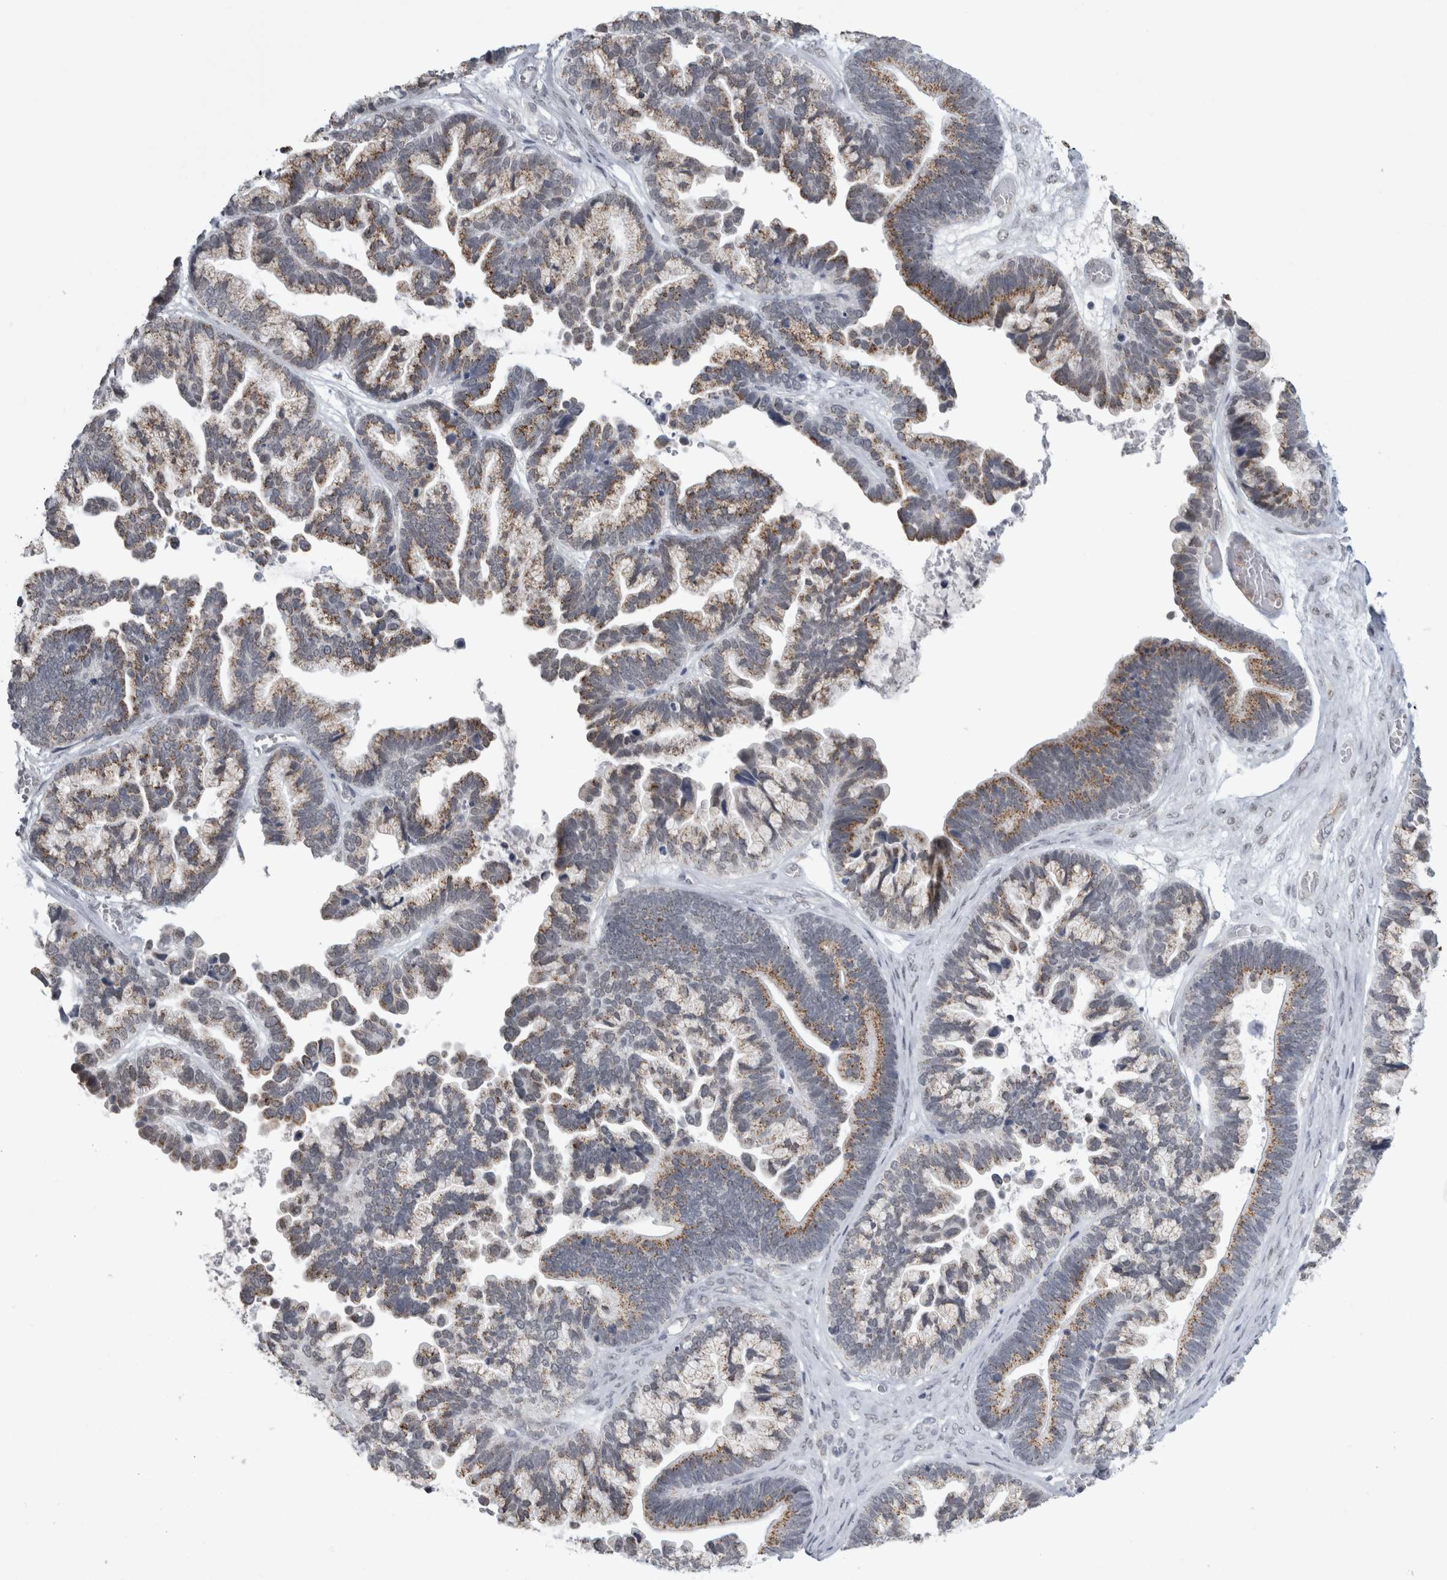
{"staining": {"intensity": "moderate", "quantity": ">75%", "location": "cytoplasmic/membranous"}, "tissue": "ovarian cancer", "cell_type": "Tumor cells", "image_type": "cancer", "snomed": [{"axis": "morphology", "description": "Cystadenocarcinoma, serous, NOS"}, {"axis": "topography", "description": "Ovary"}], "caption": "Immunohistochemistry (IHC) (DAB (3,3'-diaminobenzidine)) staining of serous cystadenocarcinoma (ovarian) exhibits moderate cytoplasmic/membranous protein staining in about >75% of tumor cells.", "gene": "PLIN1", "patient": {"sex": "female", "age": 56}}